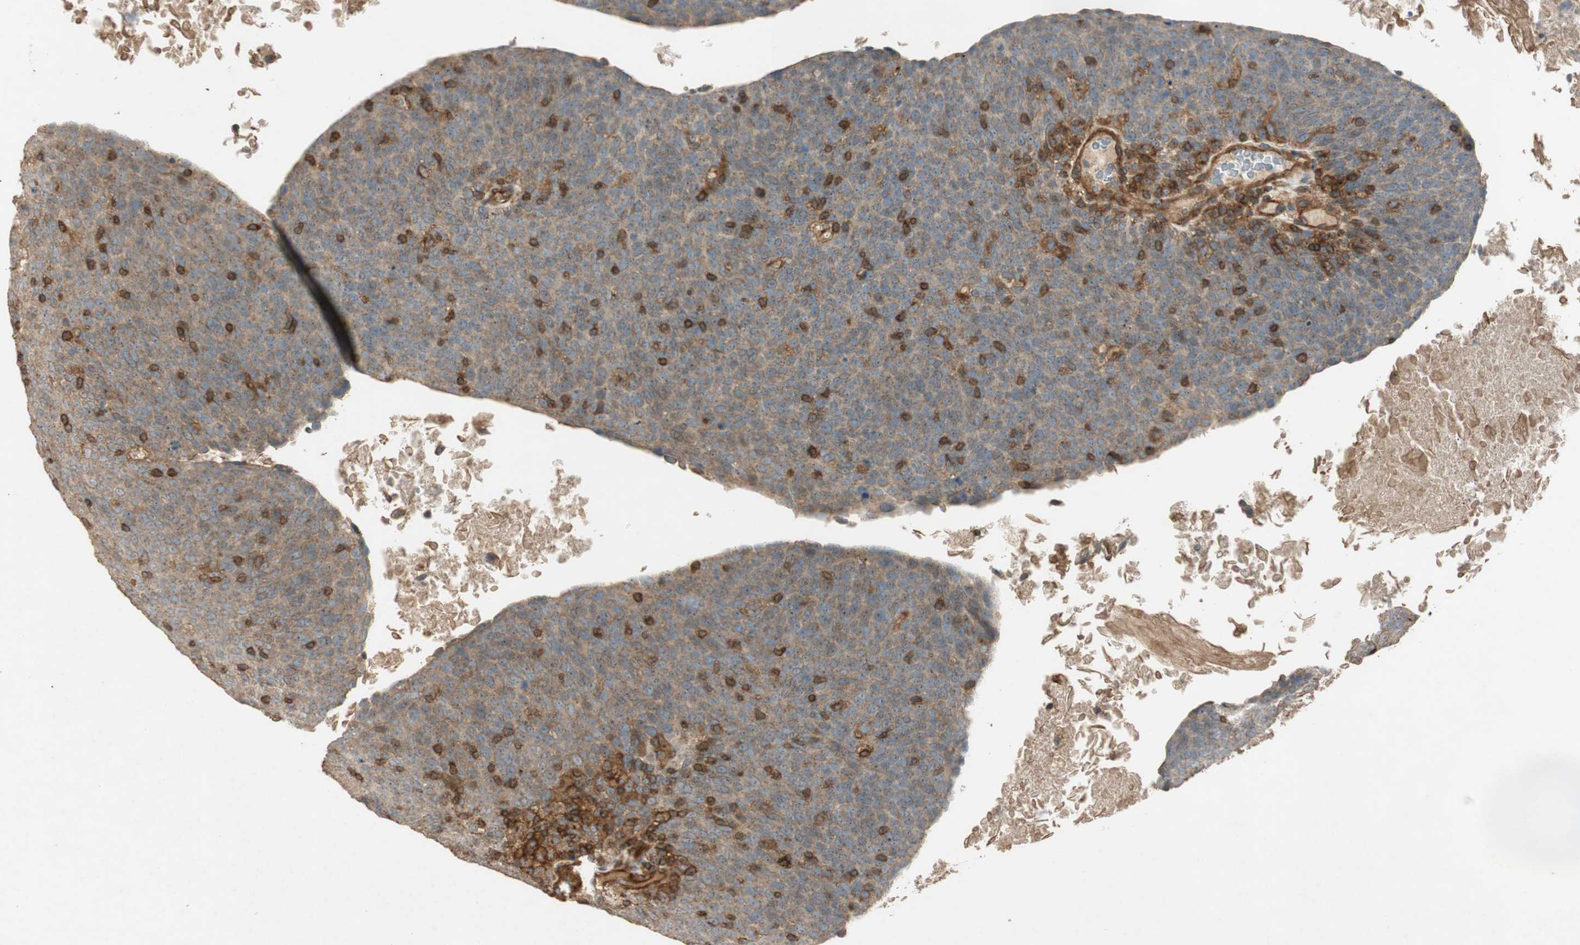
{"staining": {"intensity": "weak", "quantity": ">75%", "location": "cytoplasmic/membranous"}, "tissue": "head and neck cancer", "cell_type": "Tumor cells", "image_type": "cancer", "snomed": [{"axis": "morphology", "description": "Squamous cell carcinoma, NOS"}, {"axis": "morphology", "description": "Squamous cell carcinoma, metastatic, NOS"}, {"axis": "topography", "description": "Lymph node"}, {"axis": "topography", "description": "Head-Neck"}], "caption": "About >75% of tumor cells in human head and neck cancer show weak cytoplasmic/membranous protein staining as visualized by brown immunohistochemical staining.", "gene": "BTN3A3", "patient": {"sex": "male", "age": 62}}